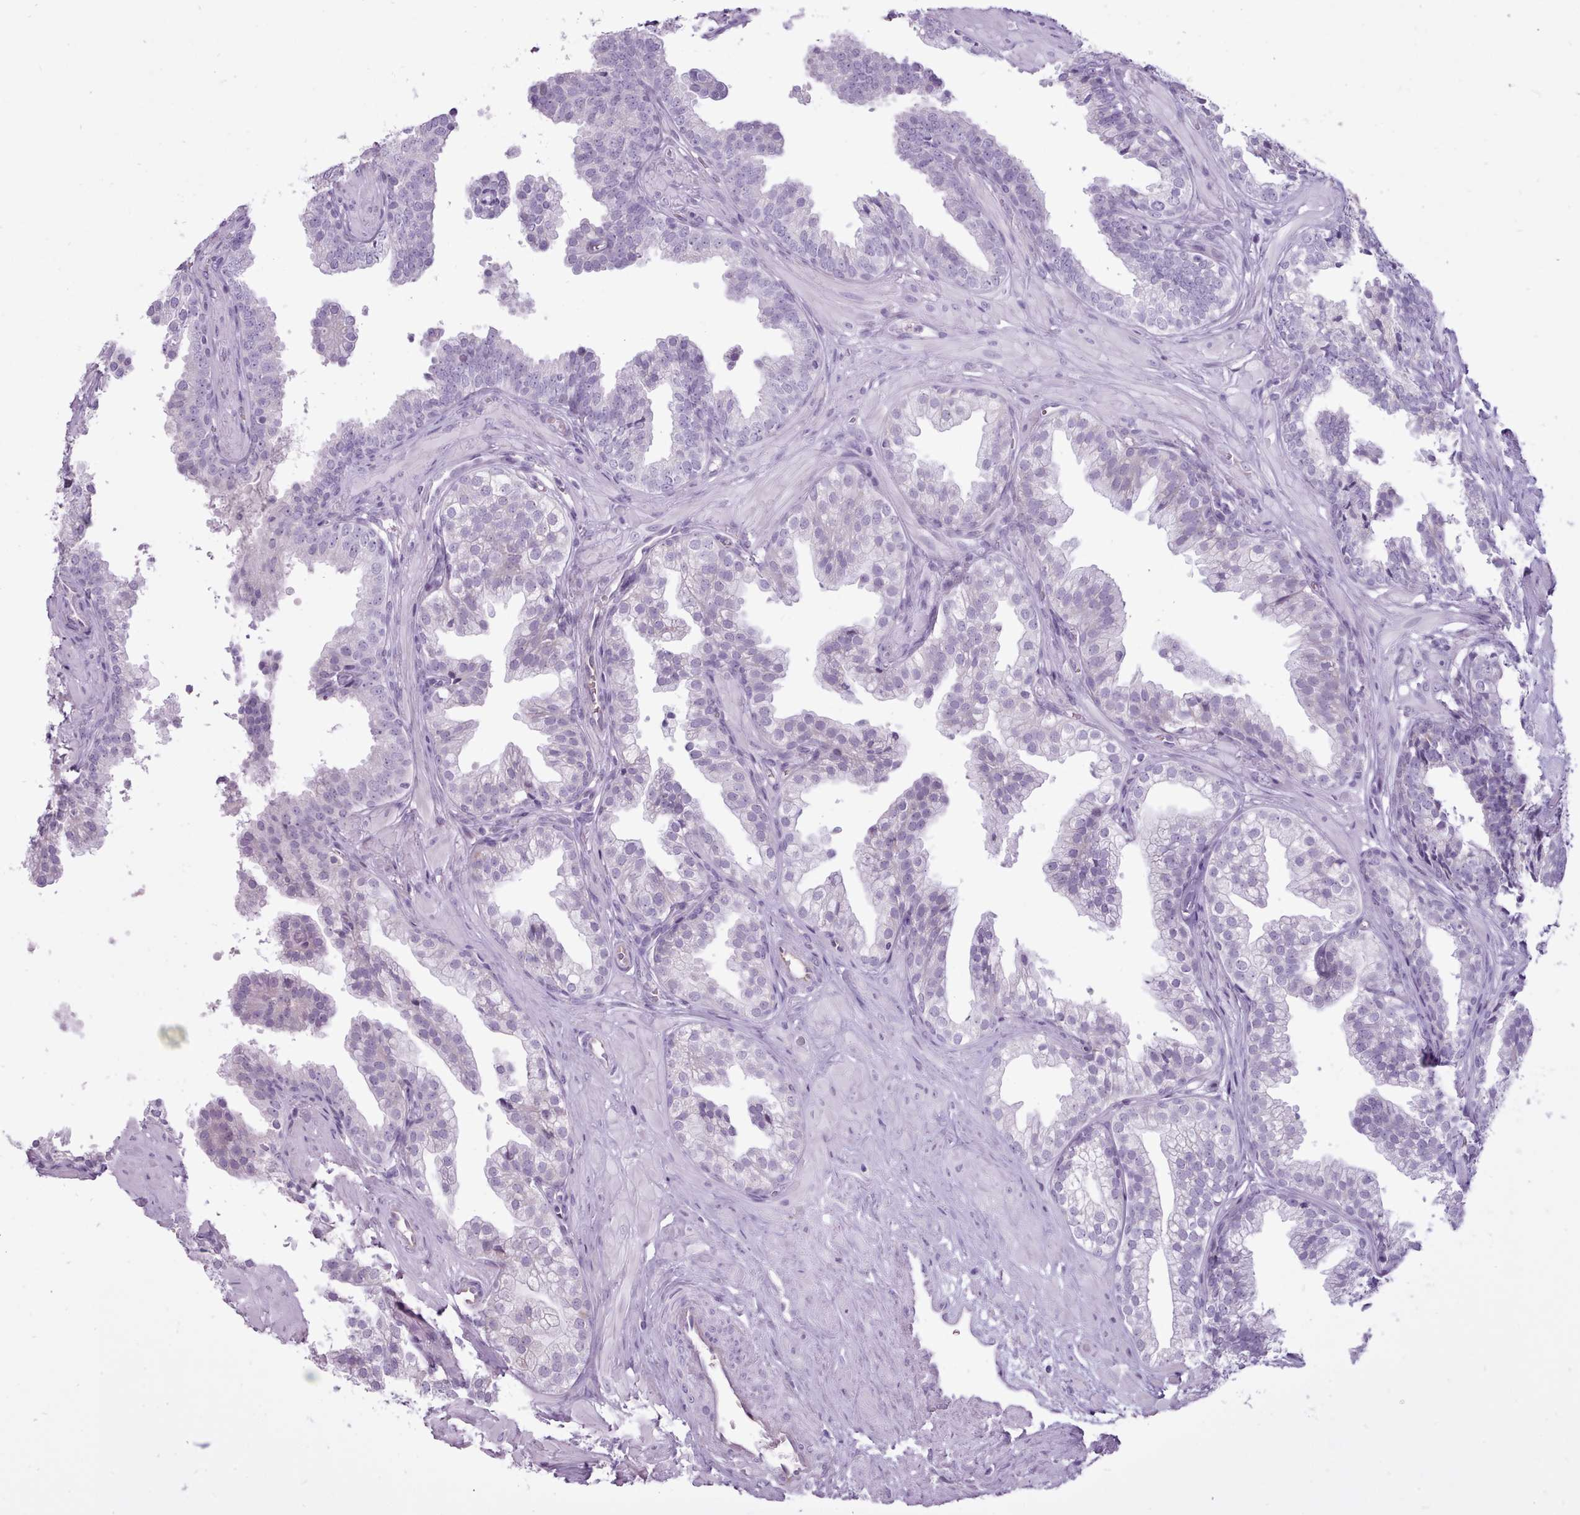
{"staining": {"intensity": "negative", "quantity": "none", "location": "none"}, "tissue": "prostate", "cell_type": "Glandular cells", "image_type": "normal", "snomed": [{"axis": "morphology", "description": "Normal tissue, NOS"}, {"axis": "topography", "description": "Prostate"}, {"axis": "topography", "description": "Peripheral nerve tissue"}], "caption": "IHC photomicrograph of unremarkable prostate stained for a protein (brown), which demonstrates no staining in glandular cells. The staining was performed using DAB (3,3'-diaminobenzidine) to visualize the protein expression in brown, while the nuclei were stained in blue with hematoxylin (Magnification: 20x).", "gene": "BDKRB2", "patient": {"sex": "male", "age": 55}}